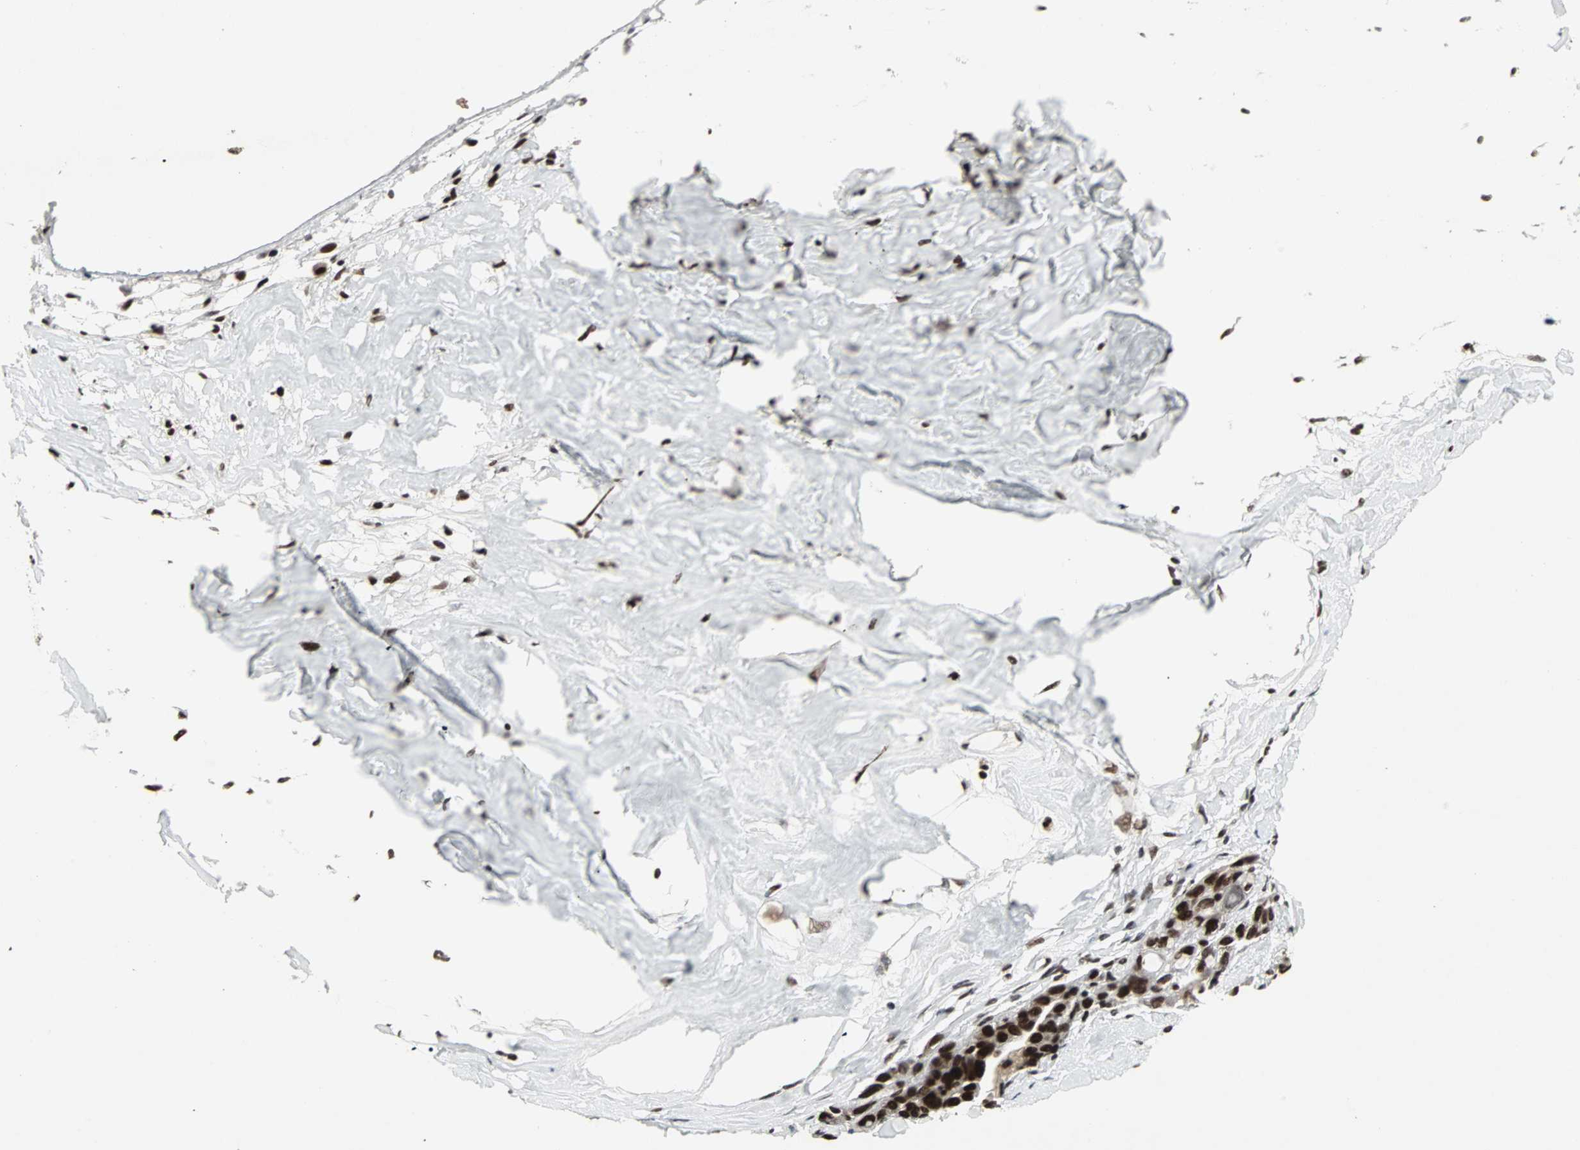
{"staining": {"intensity": "strong", "quantity": ">75%", "location": "nuclear"}, "tissue": "ovarian cancer", "cell_type": "Tumor cells", "image_type": "cancer", "snomed": [{"axis": "morphology", "description": "Cystadenocarcinoma, serous, NOS"}, {"axis": "topography", "description": "Ovary"}], "caption": "Tumor cells reveal high levels of strong nuclear expression in approximately >75% of cells in ovarian cancer (serous cystadenocarcinoma). (DAB IHC with brightfield microscopy, high magnification).", "gene": "PNKP", "patient": {"sex": "female", "age": 66}}